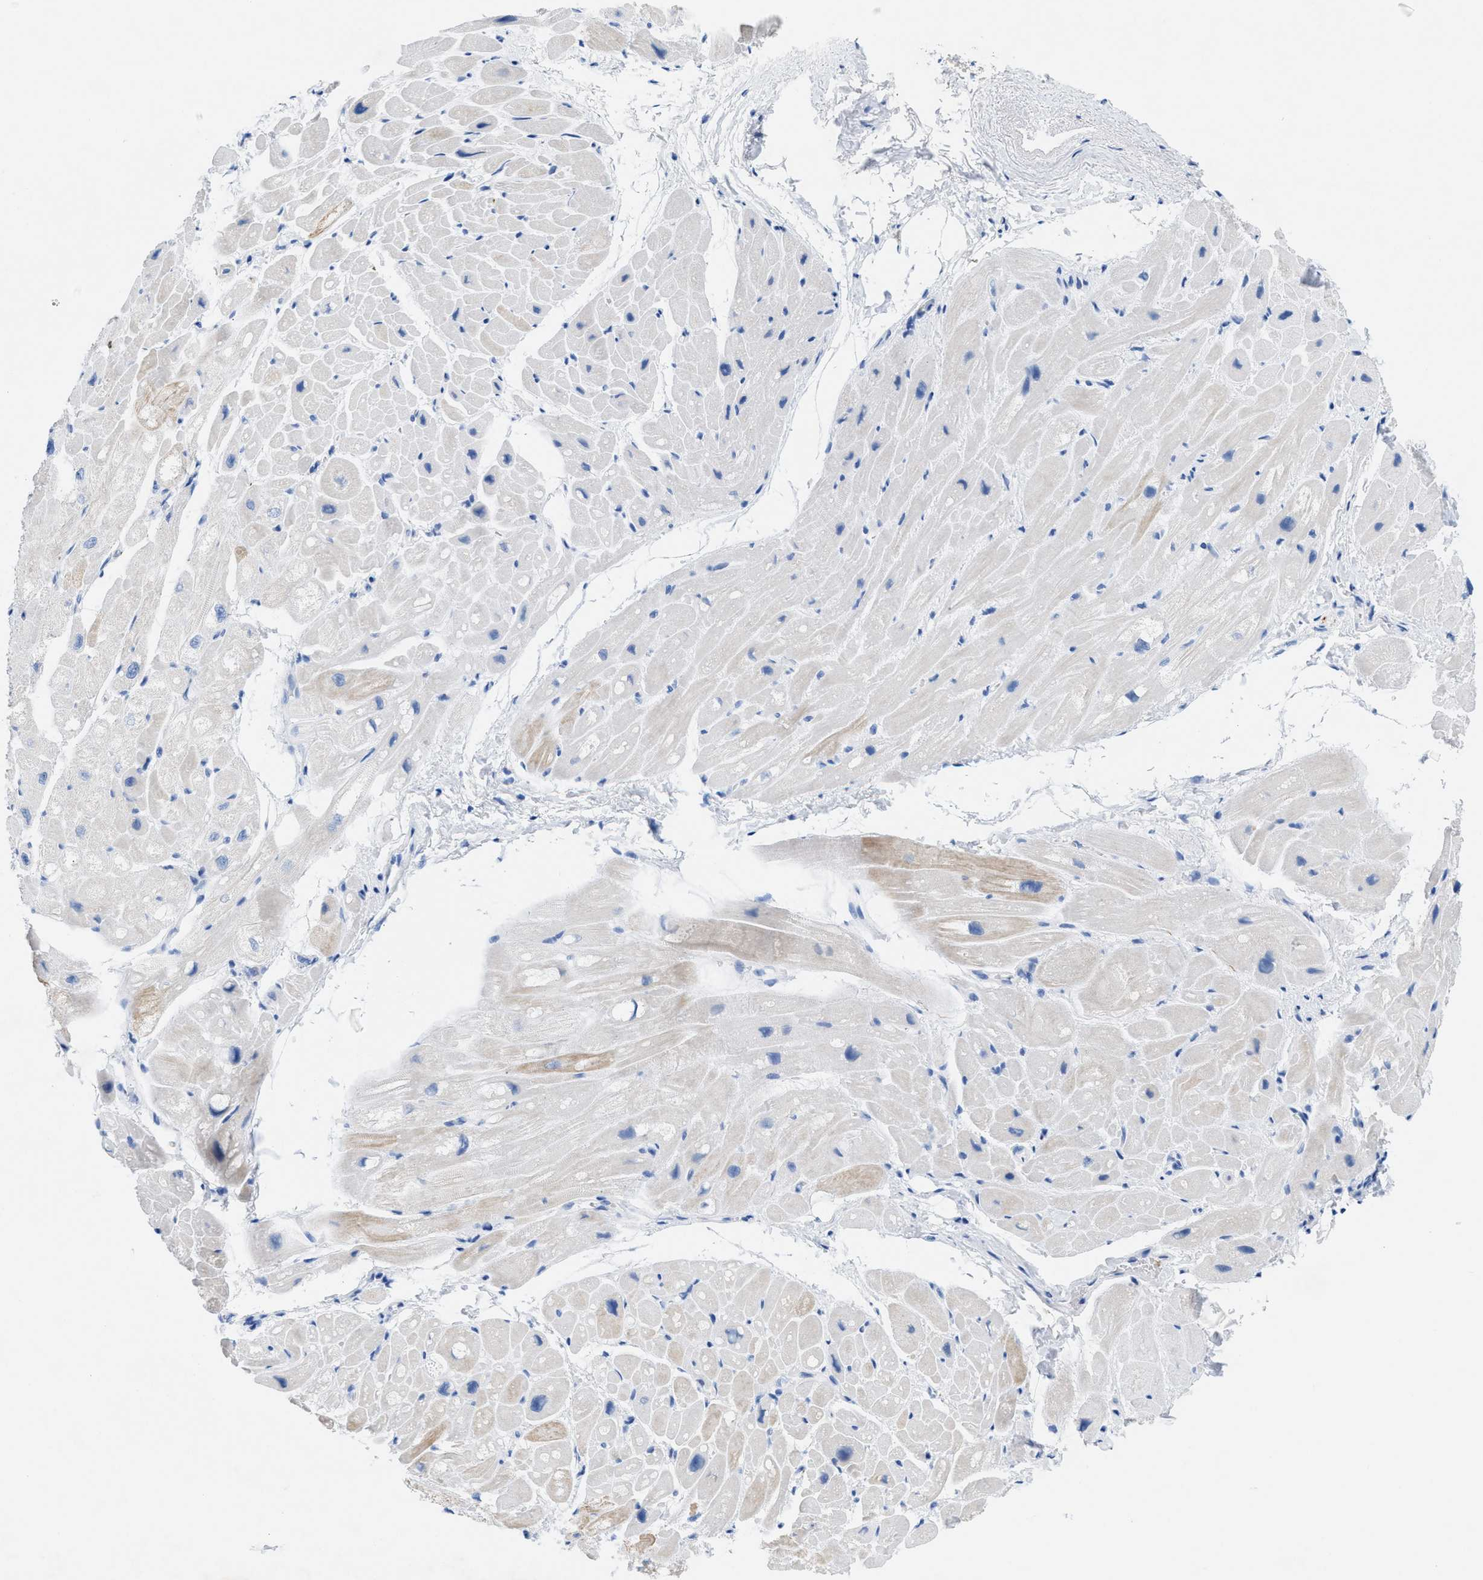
{"staining": {"intensity": "weak", "quantity": ">75%", "location": "cytoplasmic/membranous"}, "tissue": "heart muscle", "cell_type": "Cardiomyocytes", "image_type": "normal", "snomed": [{"axis": "morphology", "description": "Normal tissue, NOS"}, {"axis": "topography", "description": "Heart"}], "caption": "Protein expression analysis of normal human heart muscle reveals weak cytoplasmic/membranous expression in approximately >75% of cardiomyocytes.", "gene": "ANKFN1", "patient": {"sex": "male", "age": 49}}